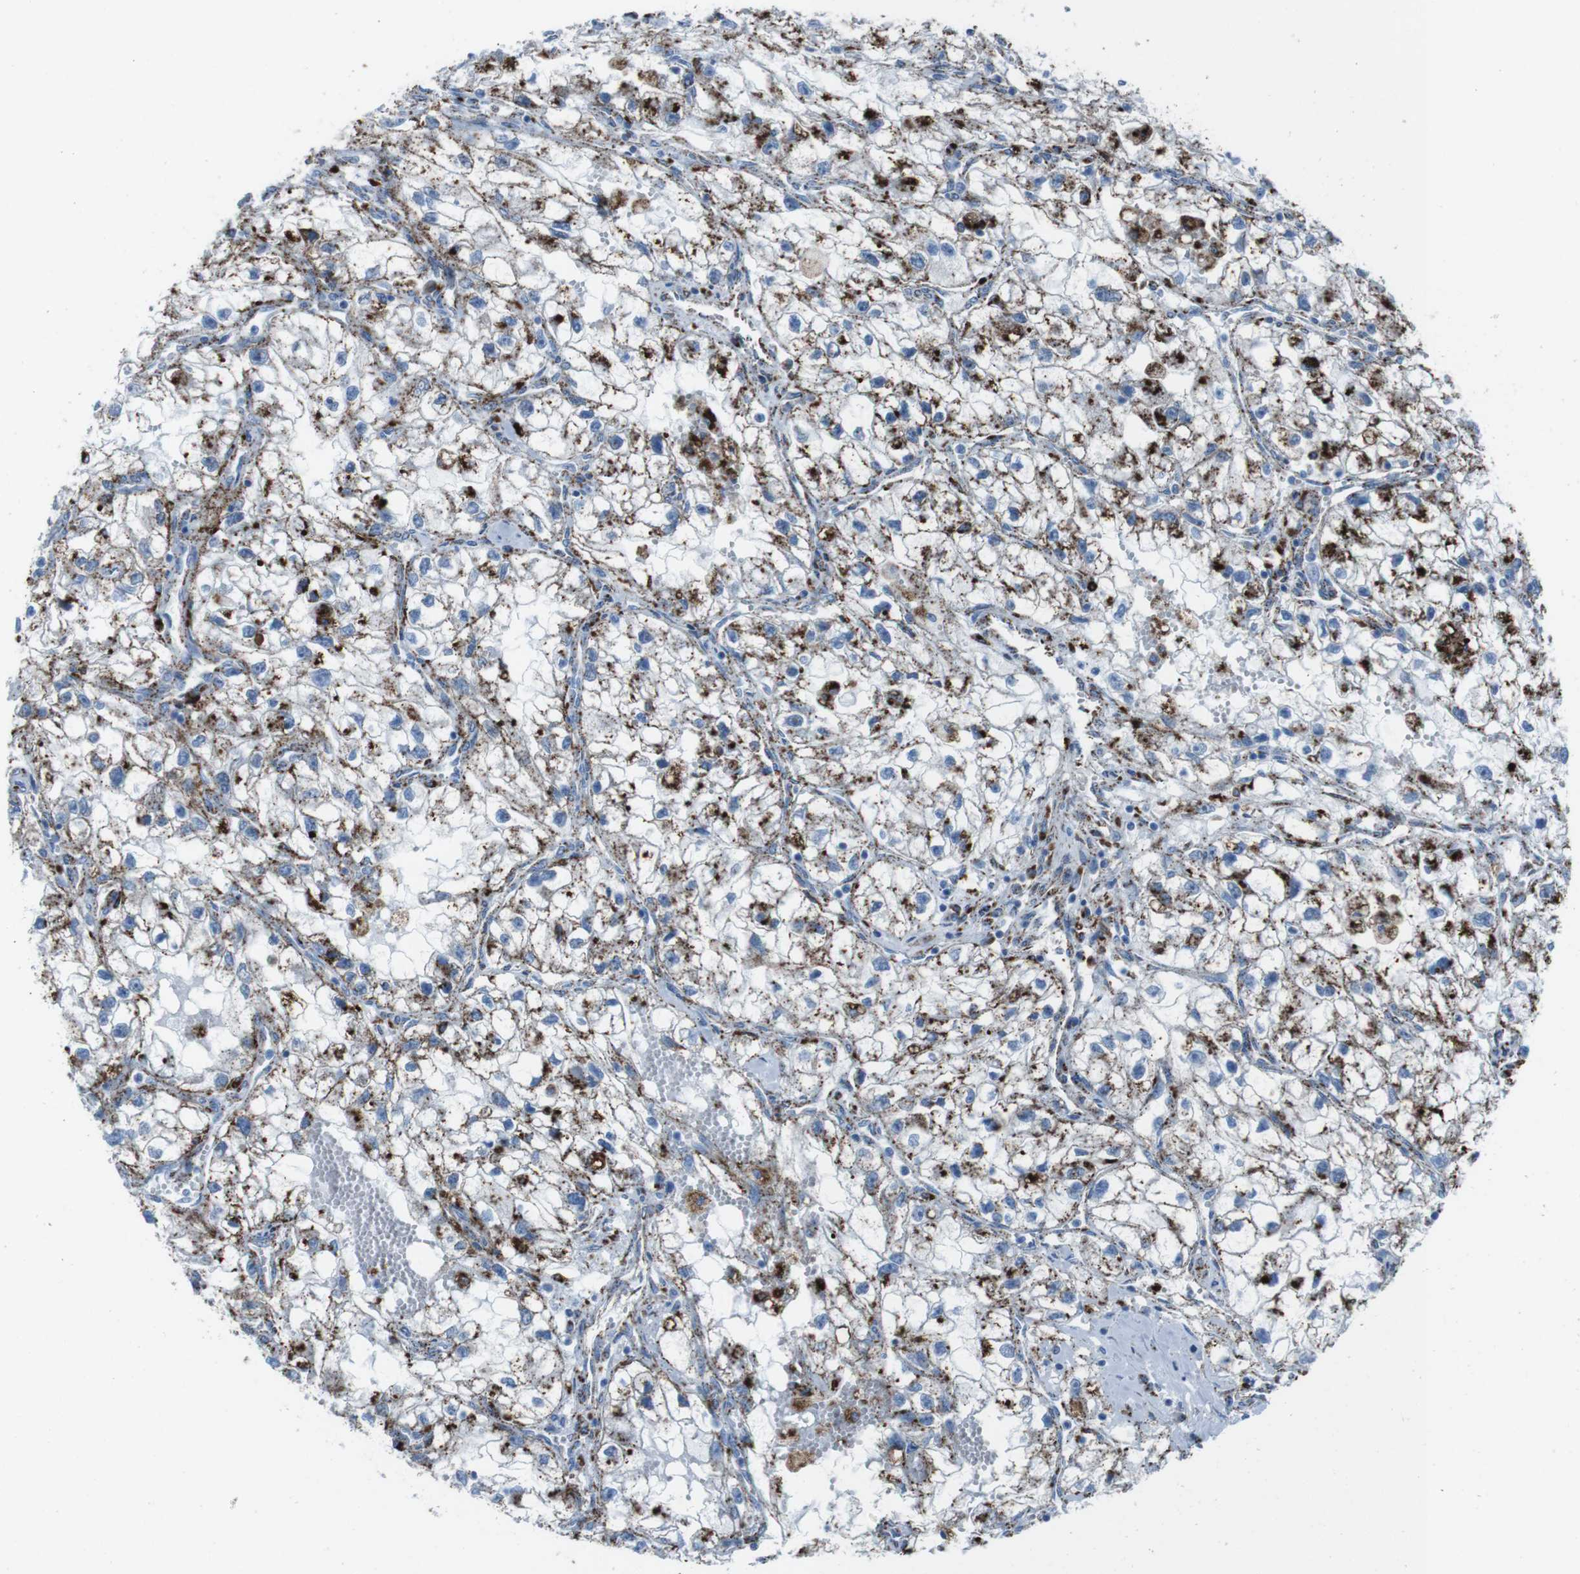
{"staining": {"intensity": "strong", "quantity": "<25%", "location": "cytoplasmic/membranous"}, "tissue": "renal cancer", "cell_type": "Tumor cells", "image_type": "cancer", "snomed": [{"axis": "morphology", "description": "Adenocarcinoma, NOS"}, {"axis": "topography", "description": "Kidney"}], "caption": "This image displays renal adenocarcinoma stained with immunohistochemistry (IHC) to label a protein in brown. The cytoplasmic/membranous of tumor cells show strong positivity for the protein. Nuclei are counter-stained blue.", "gene": "SCARB2", "patient": {"sex": "female", "age": 70}}